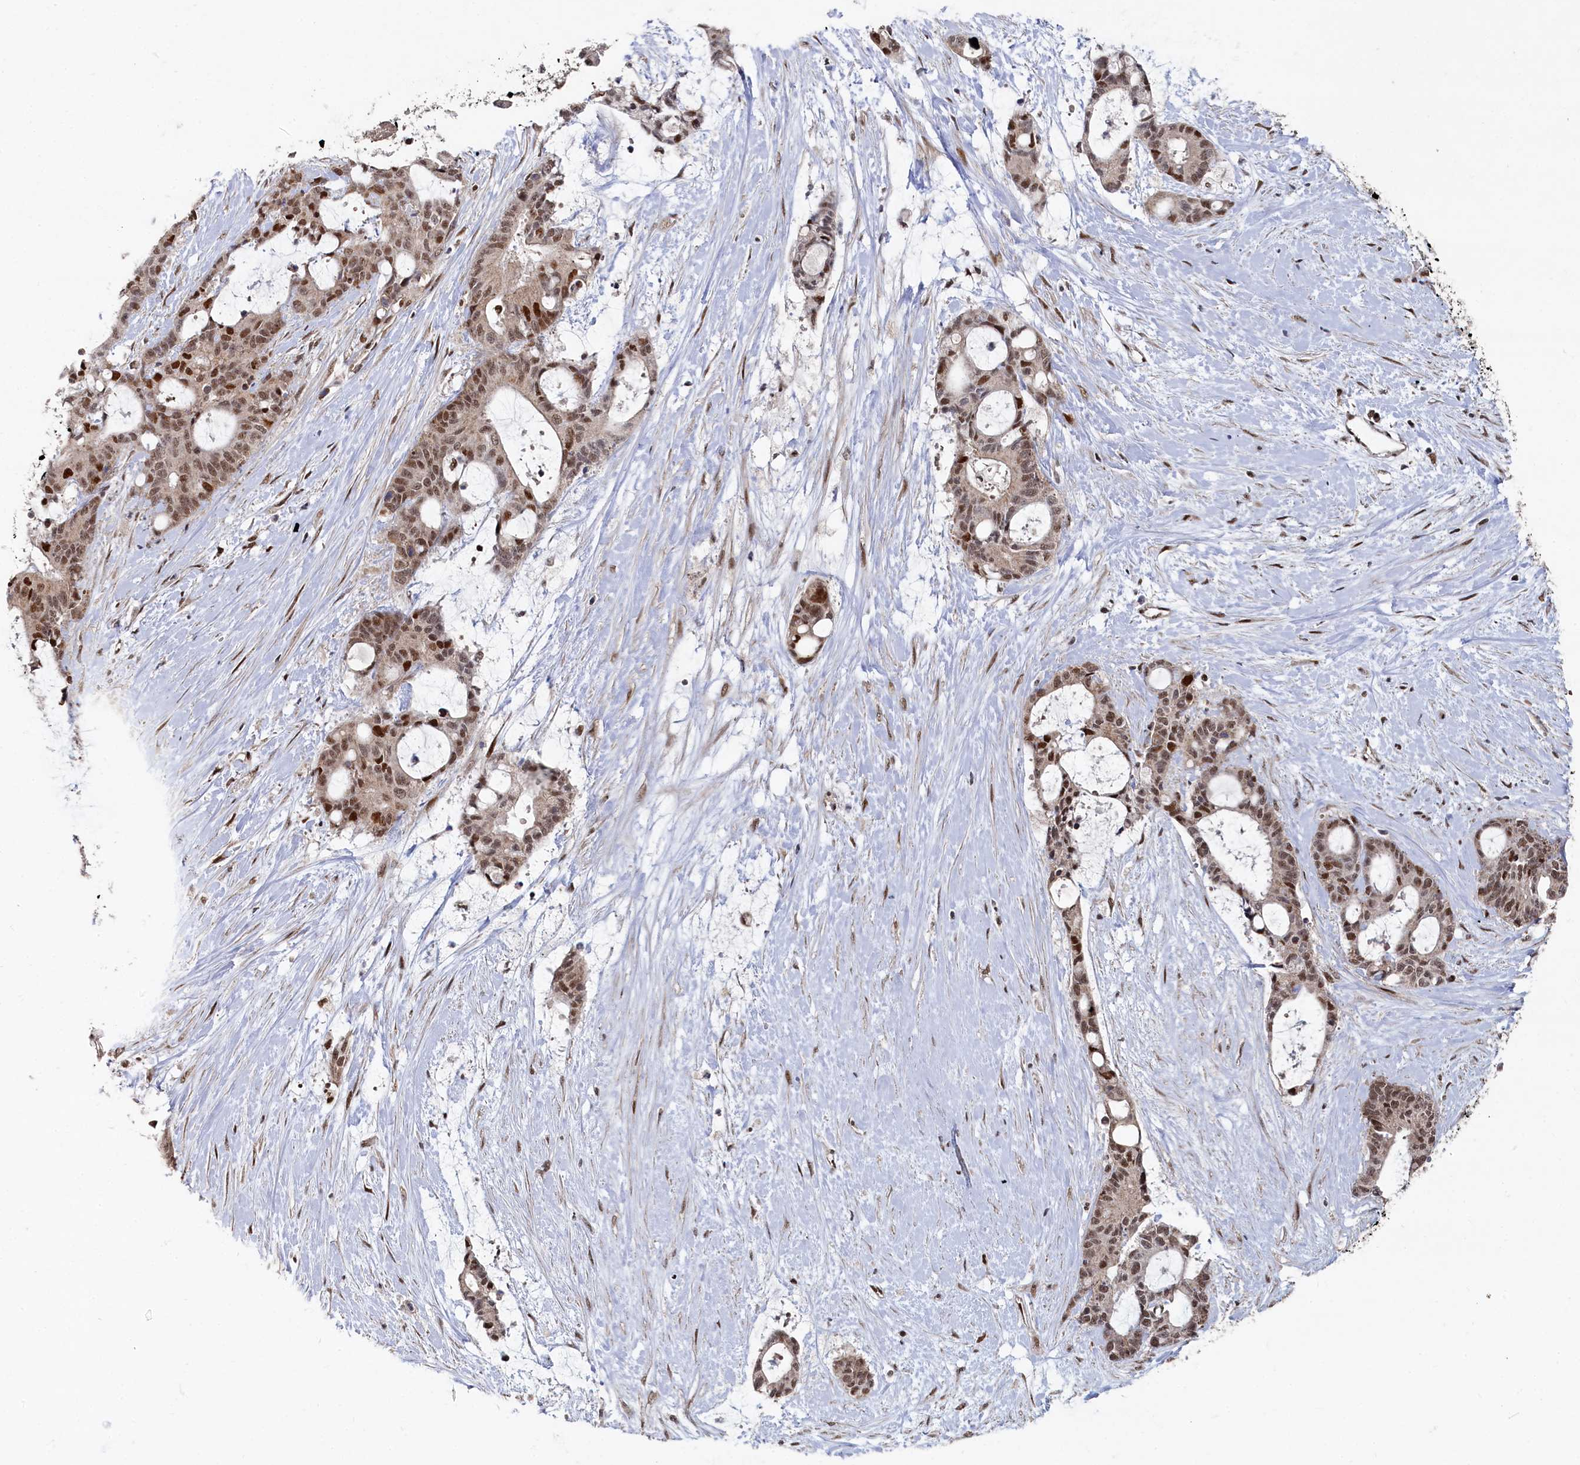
{"staining": {"intensity": "moderate", "quantity": ">75%", "location": "nuclear"}, "tissue": "liver cancer", "cell_type": "Tumor cells", "image_type": "cancer", "snomed": [{"axis": "morphology", "description": "Normal tissue, NOS"}, {"axis": "morphology", "description": "Cholangiocarcinoma"}, {"axis": "topography", "description": "Liver"}, {"axis": "topography", "description": "Peripheral nerve tissue"}], "caption": "An image showing moderate nuclear expression in approximately >75% of tumor cells in liver cancer, as visualized by brown immunohistochemical staining.", "gene": "BUB3", "patient": {"sex": "female", "age": 73}}